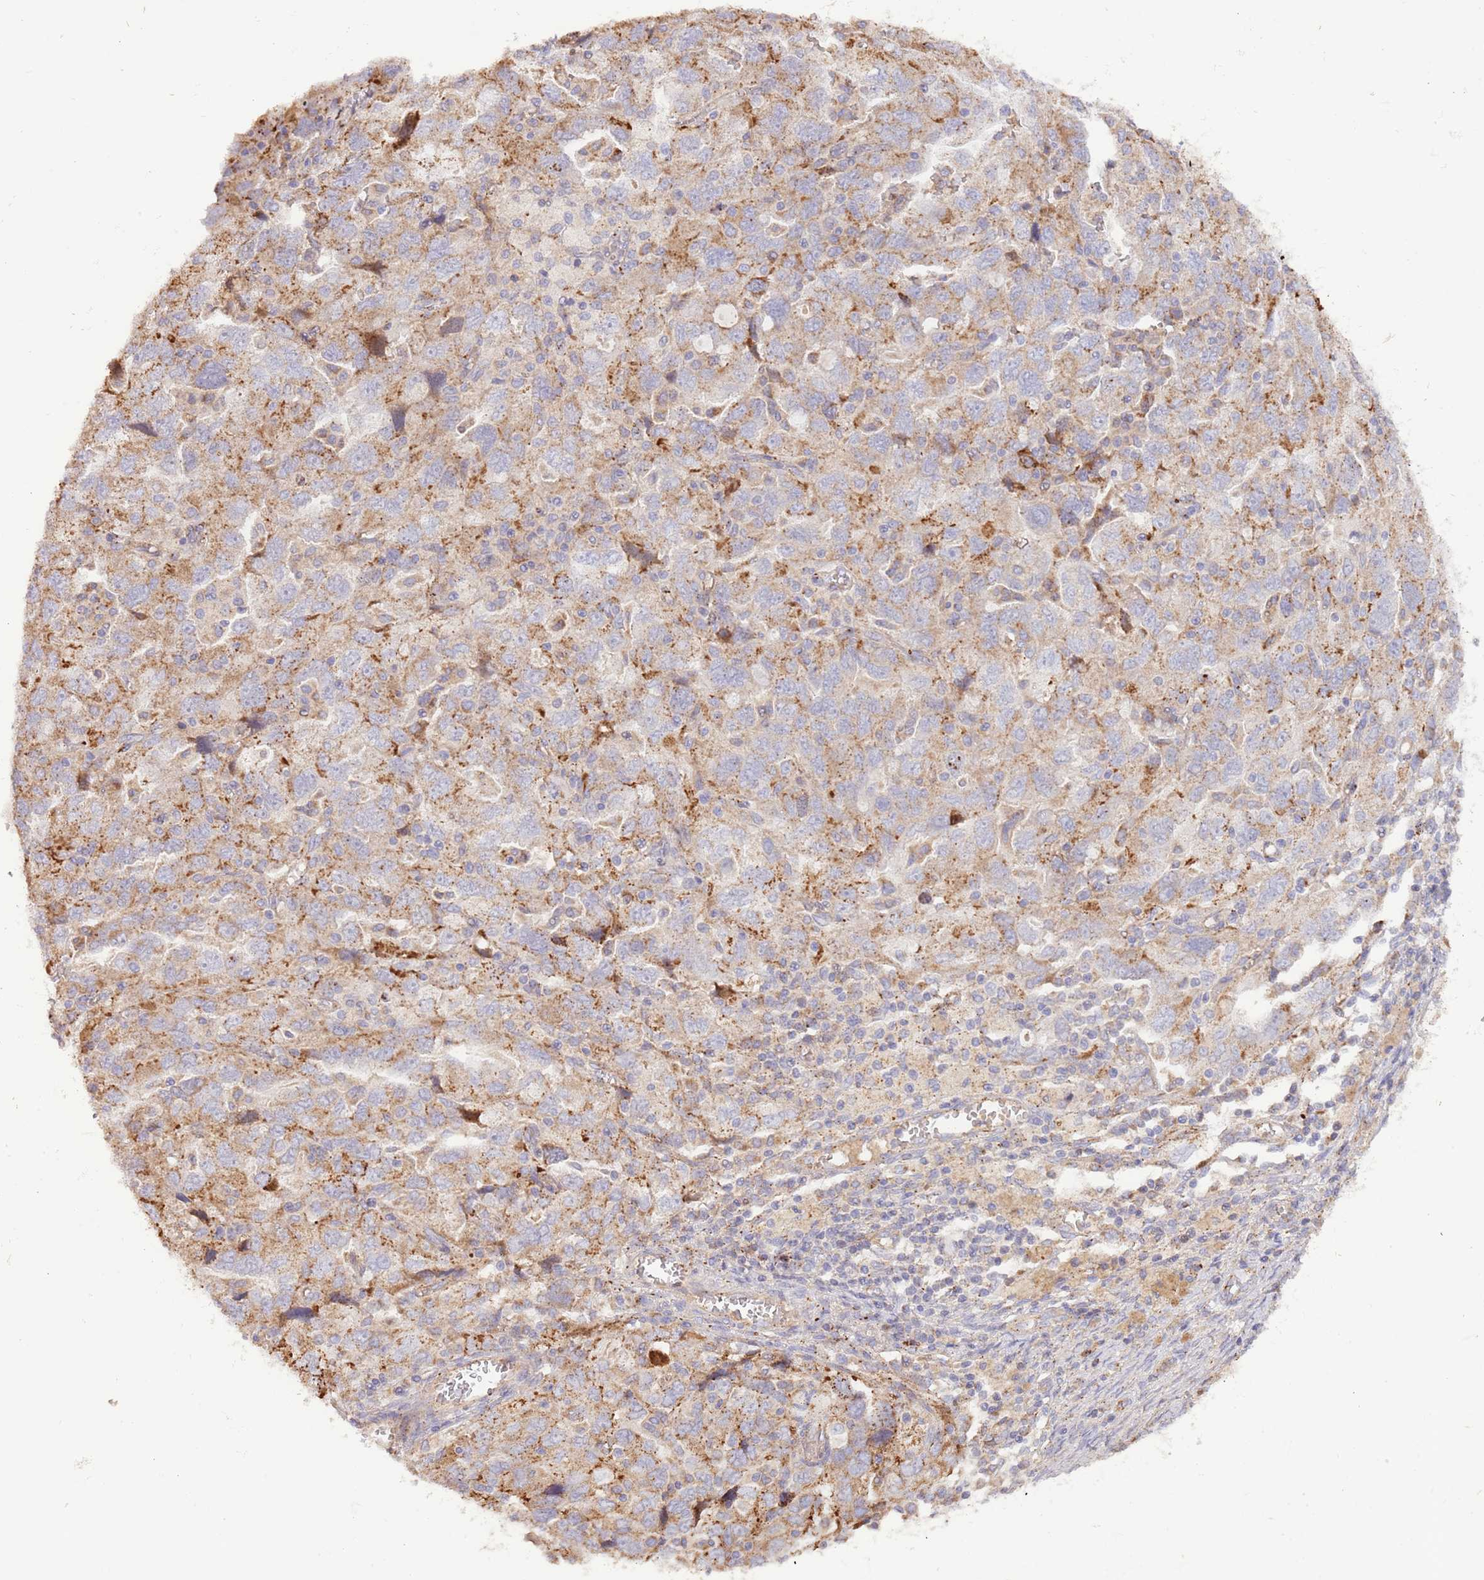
{"staining": {"intensity": "moderate", "quantity": "25%-75%", "location": "cytoplasmic/membranous"}, "tissue": "ovarian cancer", "cell_type": "Tumor cells", "image_type": "cancer", "snomed": [{"axis": "morphology", "description": "Carcinoma, NOS"}, {"axis": "morphology", "description": "Cystadenocarcinoma, serous, NOS"}, {"axis": "topography", "description": "Ovary"}], "caption": "The image displays immunohistochemical staining of ovarian carcinoma. There is moderate cytoplasmic/membranous expression is present in approximately 25%-75% of tumor cells.", "gene": "DOCK6", "patient": {"sex": "female", "age": 69}}